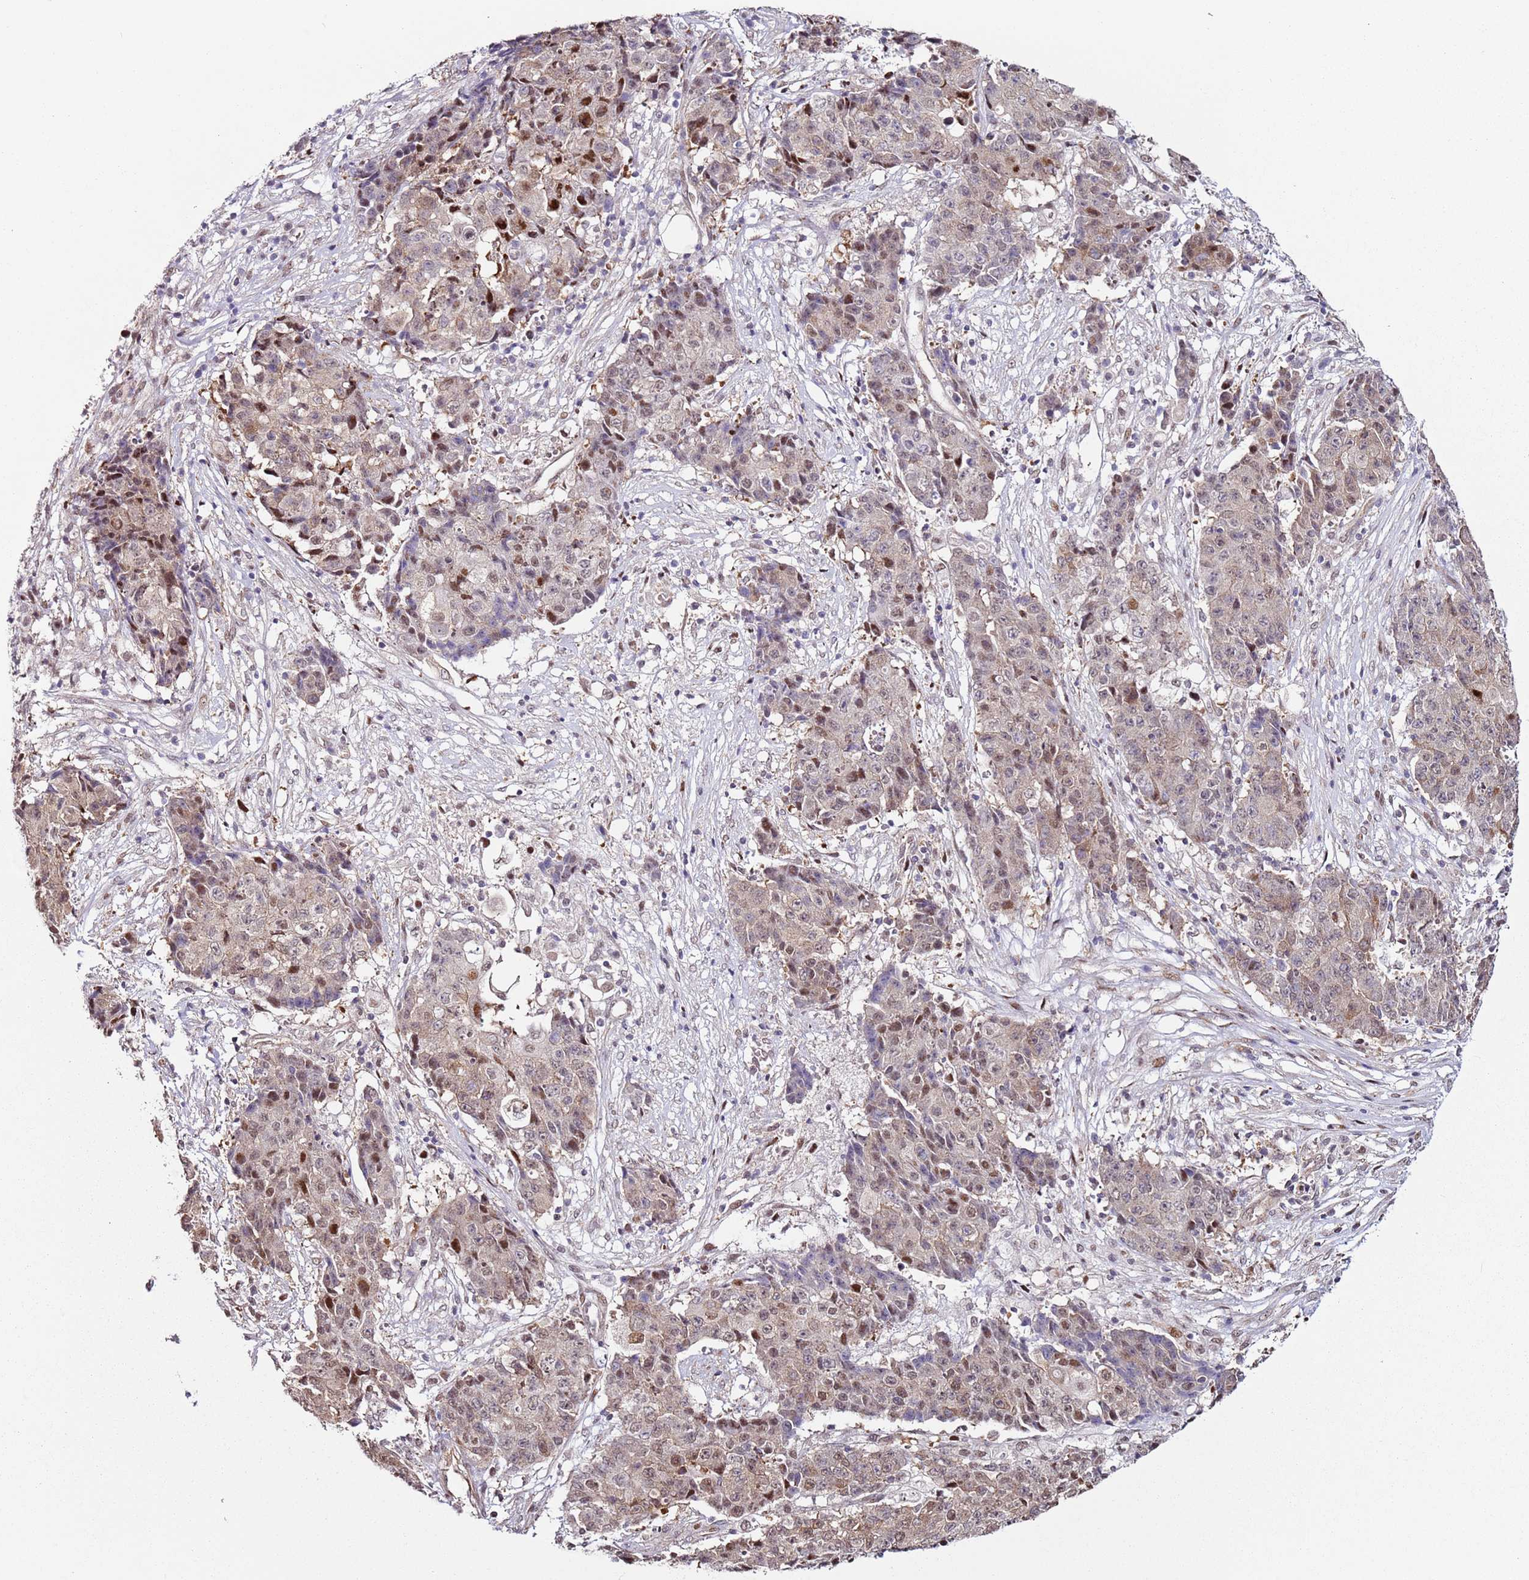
{"staining": {"intensity": "moderate", "quantity": "25%-75%", "location": "nuclear"}, "tissue": "ovarian cancer", "cell_type": "Tumor cells", "image_type": "cancer", "snomed": [{"axis": "morphology", "description": "Carcinoma, endometroid"}, {"axis": "topography", "description": "Ovary"}], "caption": "Protein staining shows moderate nuclear positivity in approximately 25%-75% of tumor cells in endometroid carcinoma (ovarian).", "gene": "PSMD4", "patient": {"sex": "female", "age": 42}}